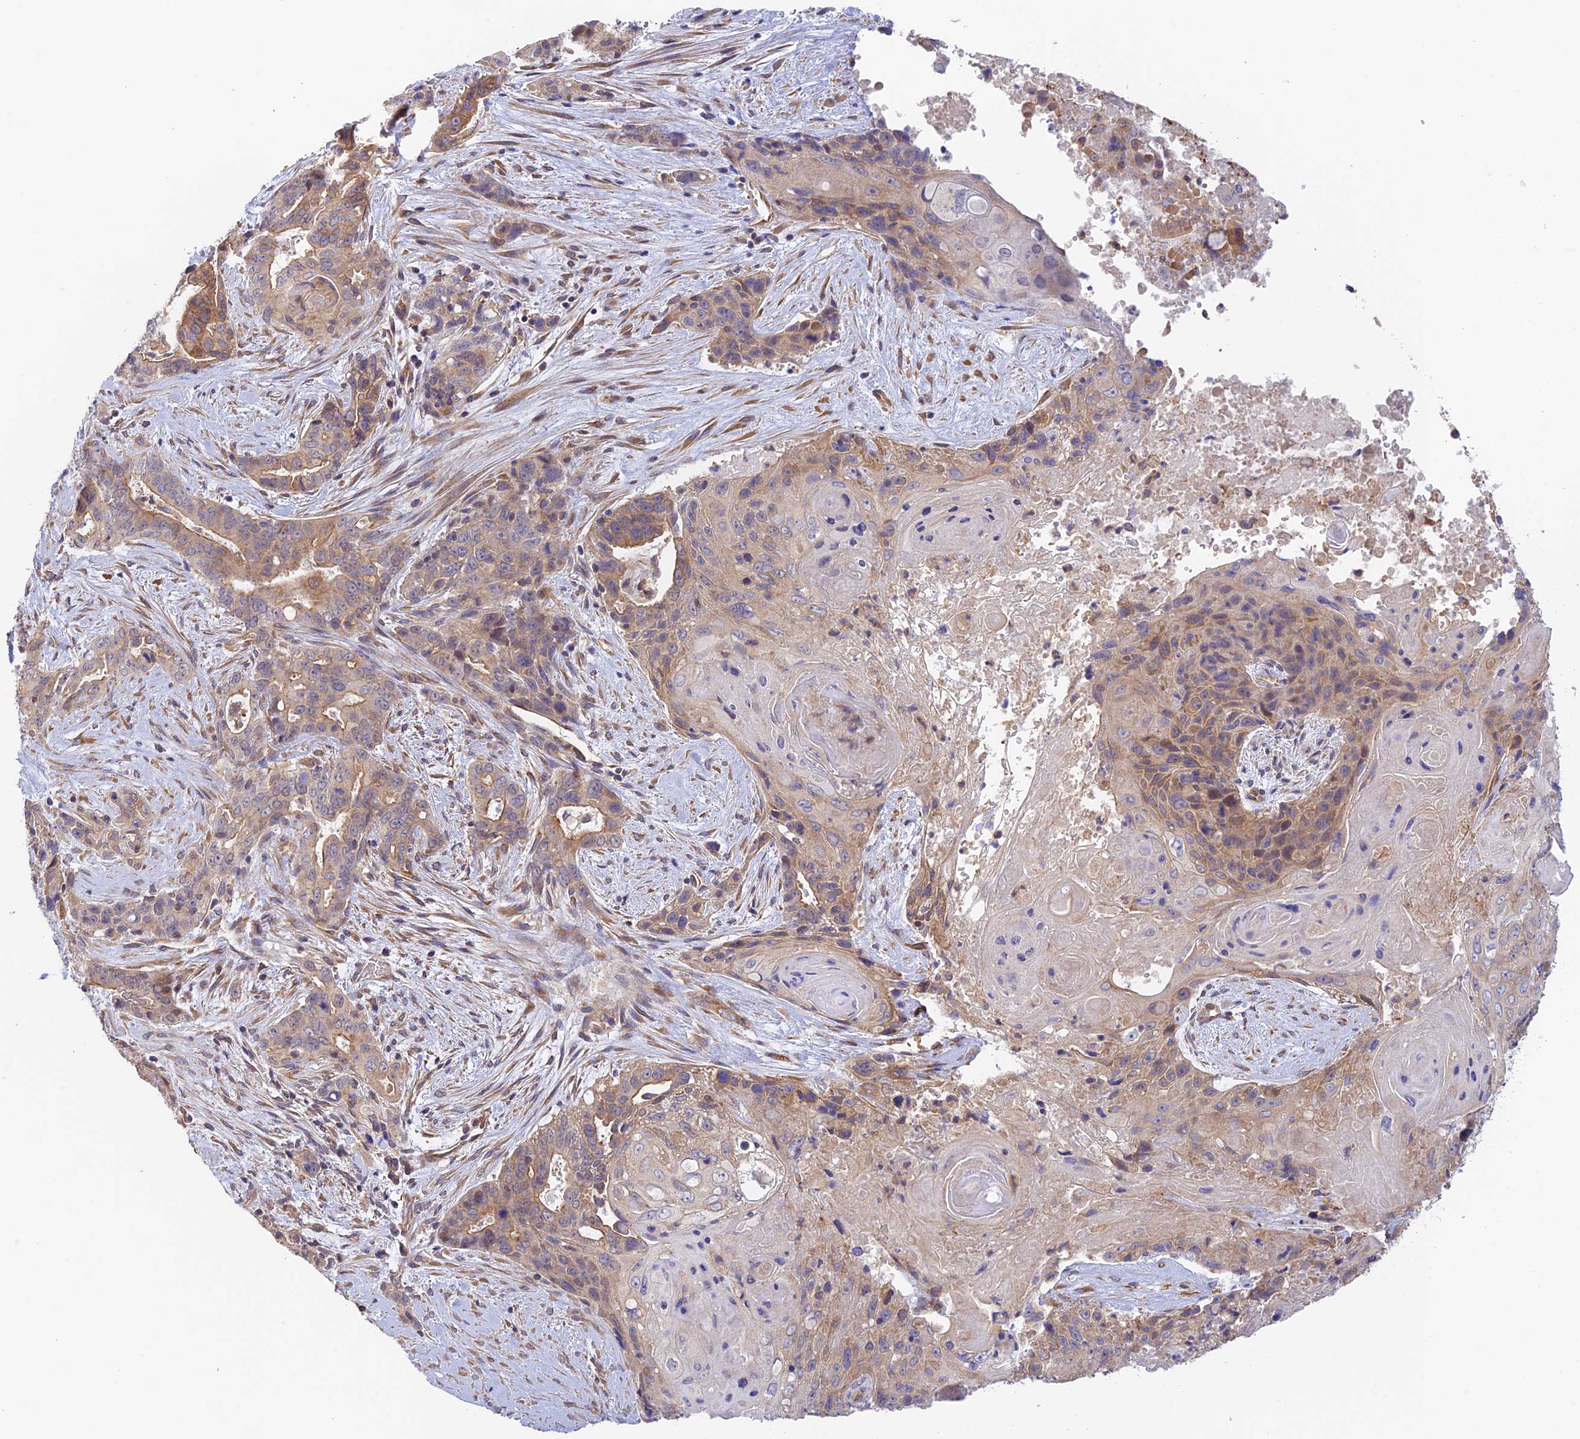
{"staining": {"intensity": "moderate", "quantity": "25%-75%", "location": "cytoplasmic/membranous"}, "tissue": "pancreatic cancer", "cell_type": "Tumor cells", "image_type": "cancer", "snomed": [{"axis": "morphology", "description": "Adenocarcinoma, NOS"}, {"axis": "topography", "description": "Pancreas"}], "caption": "Immunohistochemical staining of adenocarcinoma (pancreatic) shows medium levels of moderate cytoplasmic/membranous protein staining in about 25%-75% of tumor cells.", "gene": "MYO9A", "patient": {"sex": "male", "age": 80}}